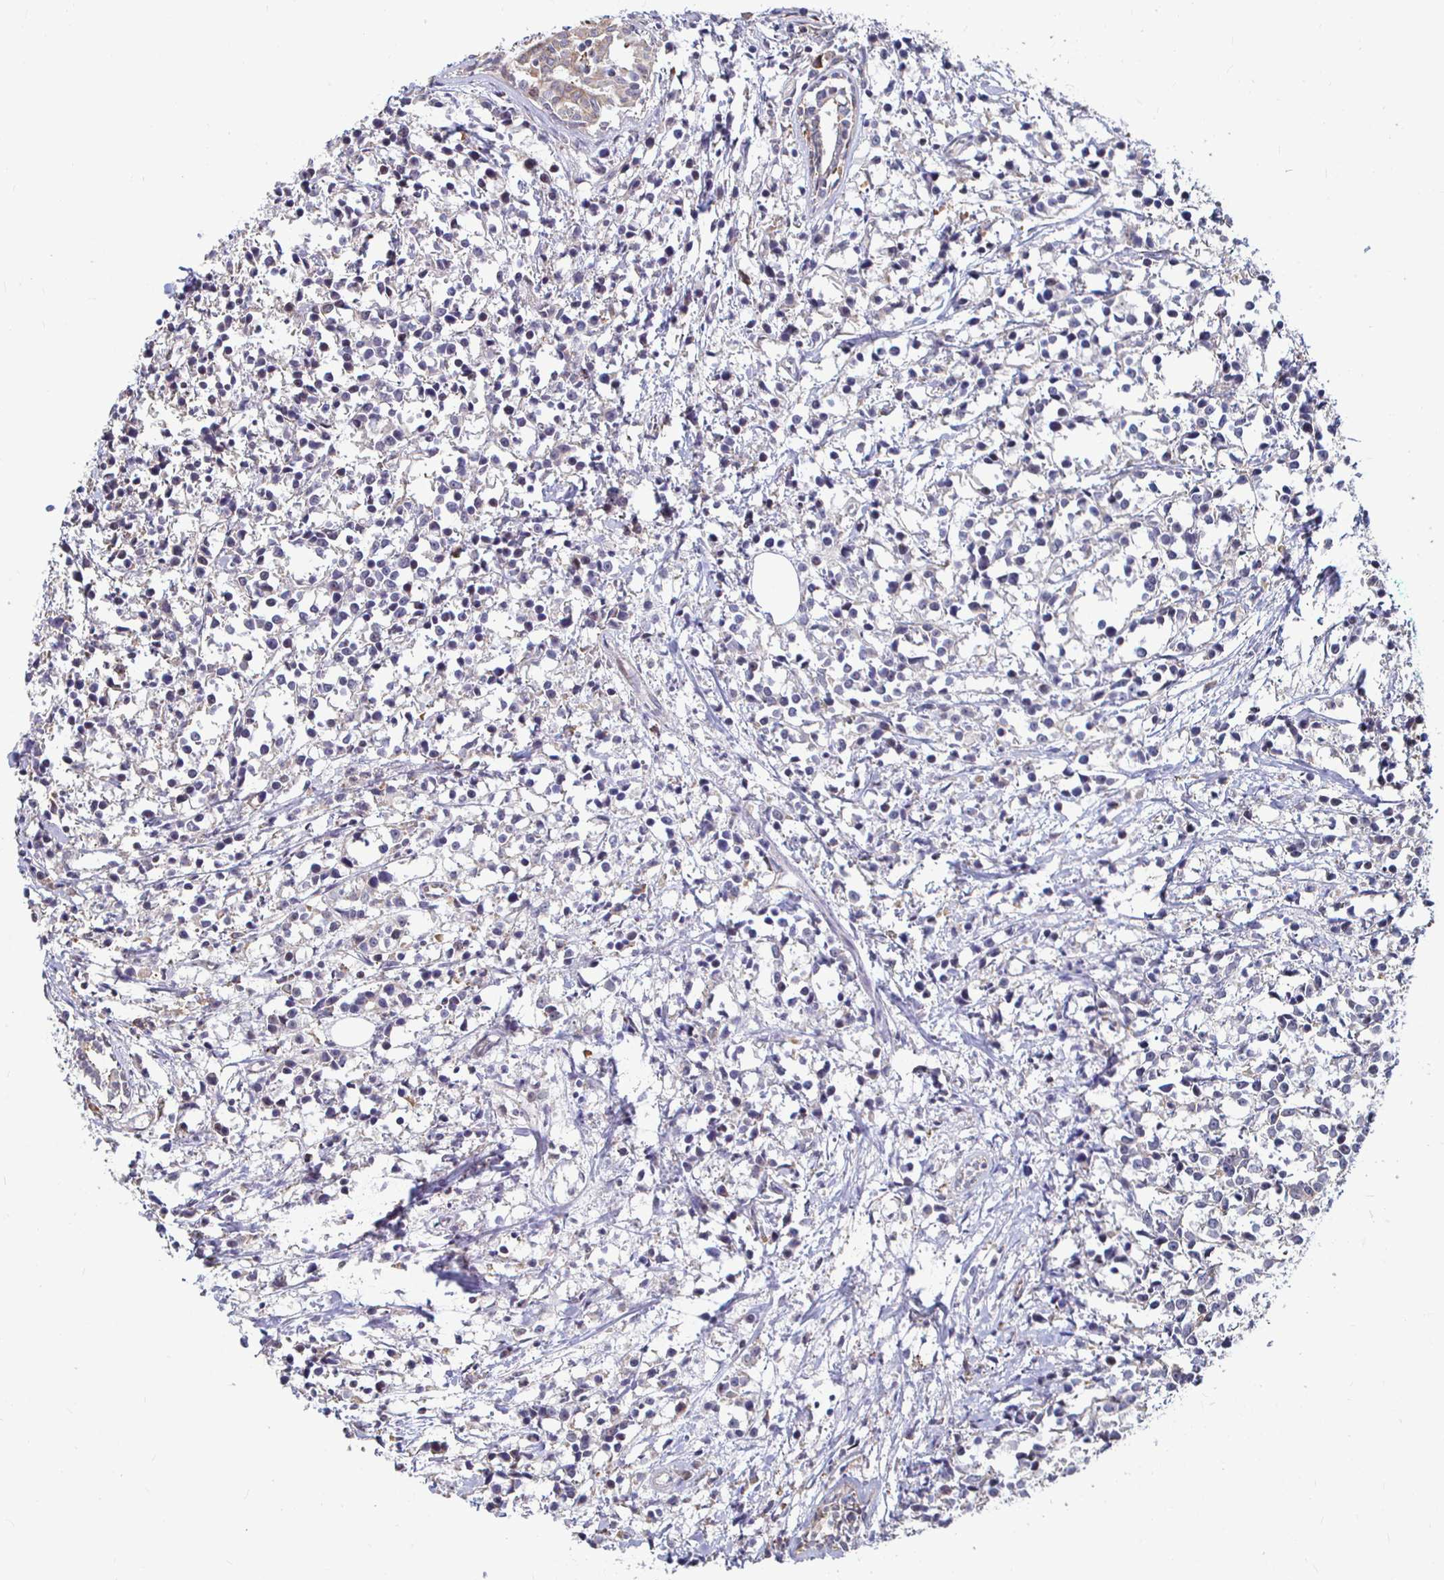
{"staining": {"intensity": "negative", "quantity": "none", "location": "none"}, "tissue": "breast cancer", "cell_type": "Tumor cells", "image_type": "cancer", "snomed": [{"axis": "morphology", "description": "Duct carcinoma"}, {"axis": "topography", "description": "Breast"}], "caption": "Image shows no protein expression in tumor cells of infiltrating ductal carcinoma (breast) tissue.", "gene": "CAPN11", "patient": {"sex": "female", "age": 80}}